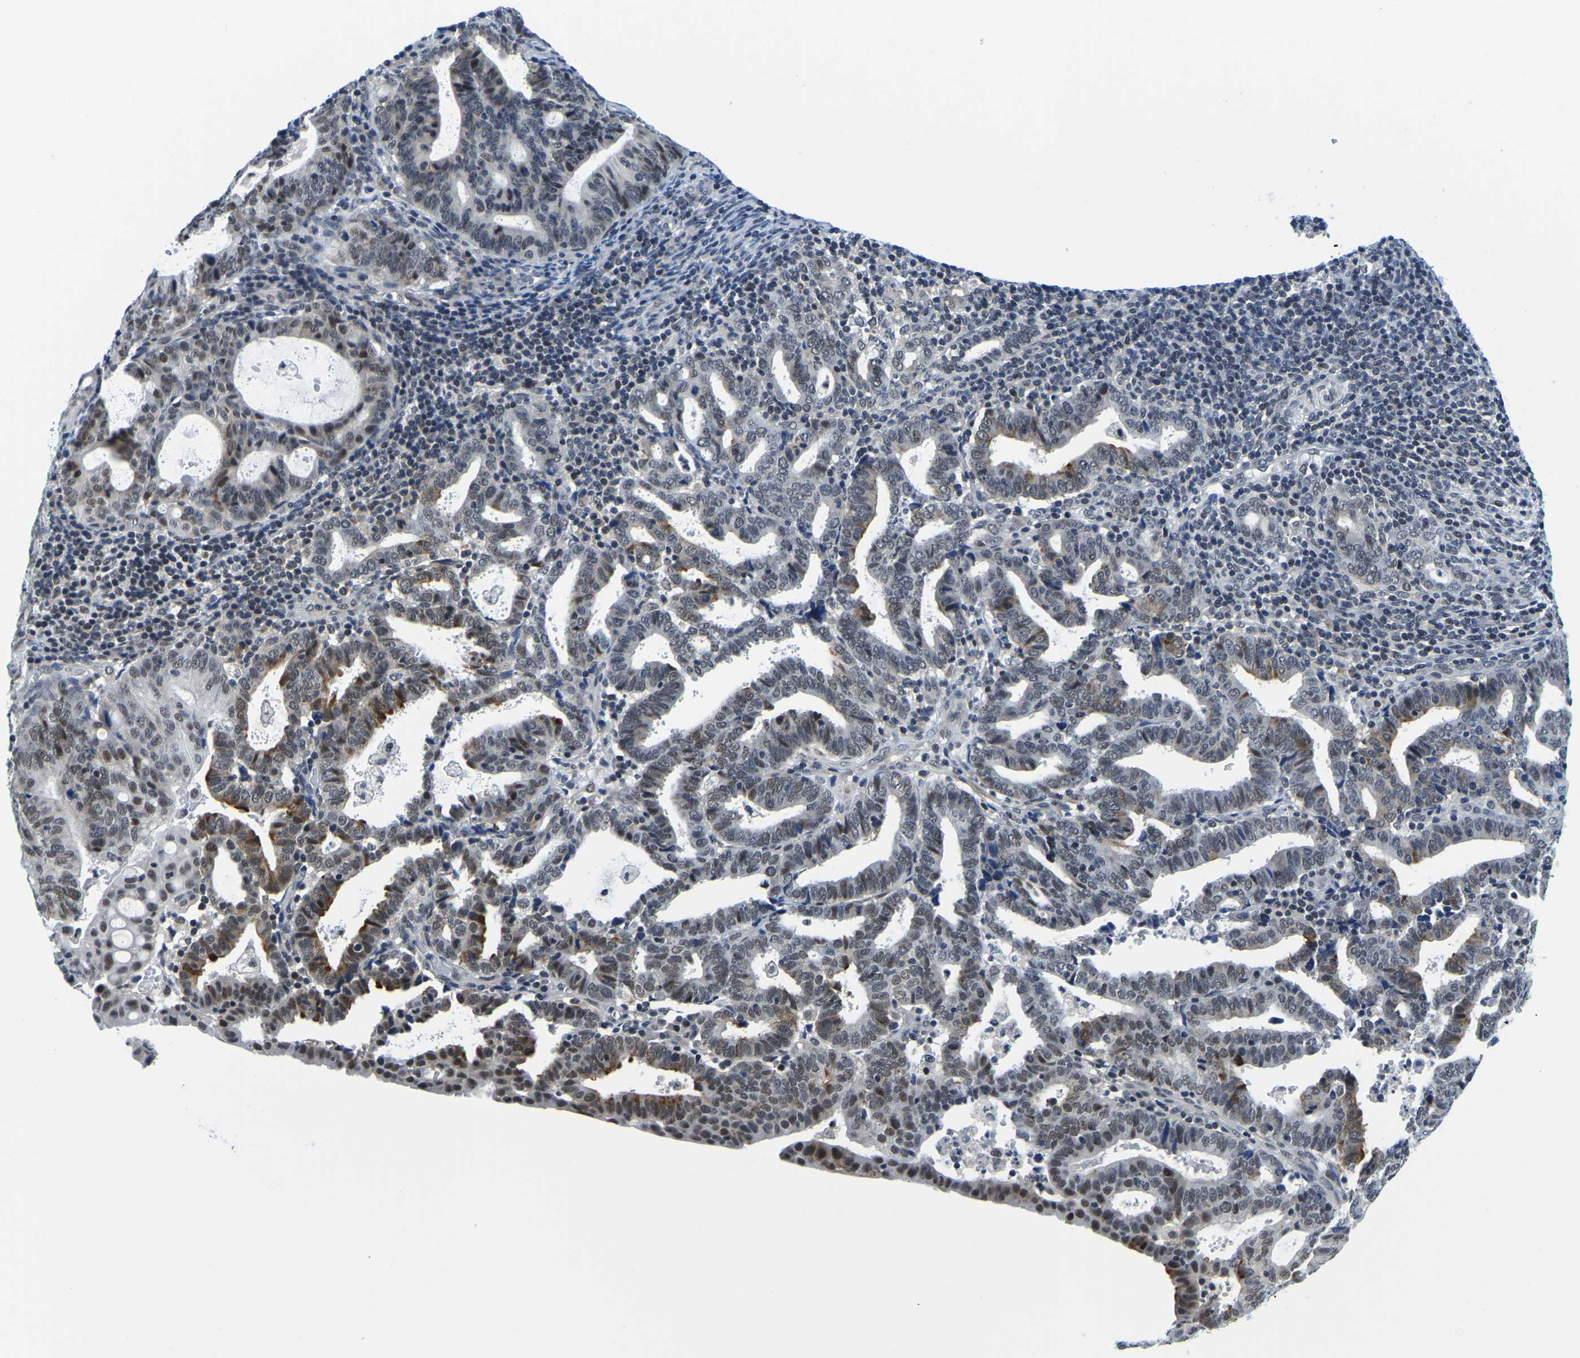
{"staining": {"intensity": "moderate", "quantity": "<25%", "location": "cytoplasmic/membranous,nuclear"}, "tissue": "endometrial cancer", "cell_type": "Tumor cells", "image_type": "cancer", "snomed": [{"axis": "morphology", "description": "Adenocarcinoma, NOS"}, {"axis": "topography", "description": "Uterus"}], "caption": "This is a histology image of immunohistochemistry (IHC) staining of endometrial cancer, which shows moderate positivity in the cytoplasmic/membranous and nuclear of tumor cells.", "gene": "POLDIP3", "patient": {"sex": "female", "age": 83}}